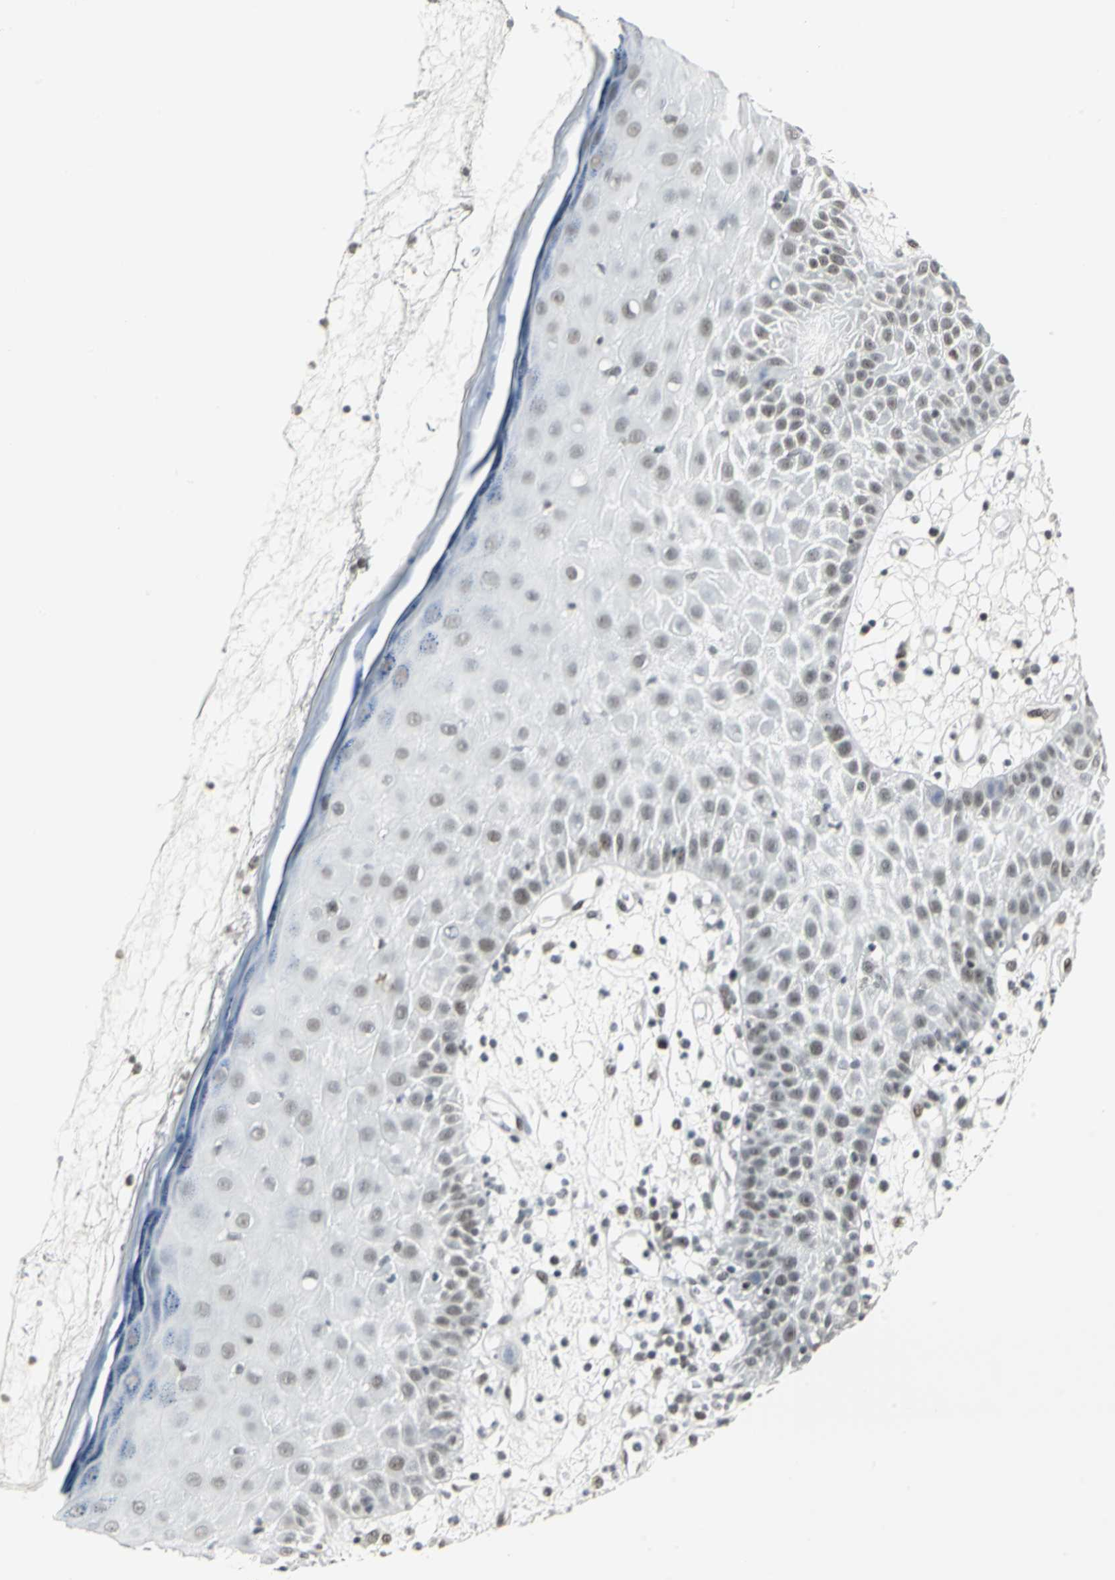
{"staining": {"intensity": "moderate", "quantity": ">75%", "location": "nuclear"}, "tissue": "skin cancer", "cell_type": "Tumor cells", "image_type": "cancer", "snomed": [{"axis": "morphology", "description": "Squamous cell carcinoma, NOS"}, {"axis": "topography", "description": "Skin"}], "caption": "Tumor cells display medium levels of moderate nuclear positivity in approximately >75% of cells in human skin squamous cell carcinoma.", "gene": "CBX3", "patient": {"sex": "female", "age": 78}}